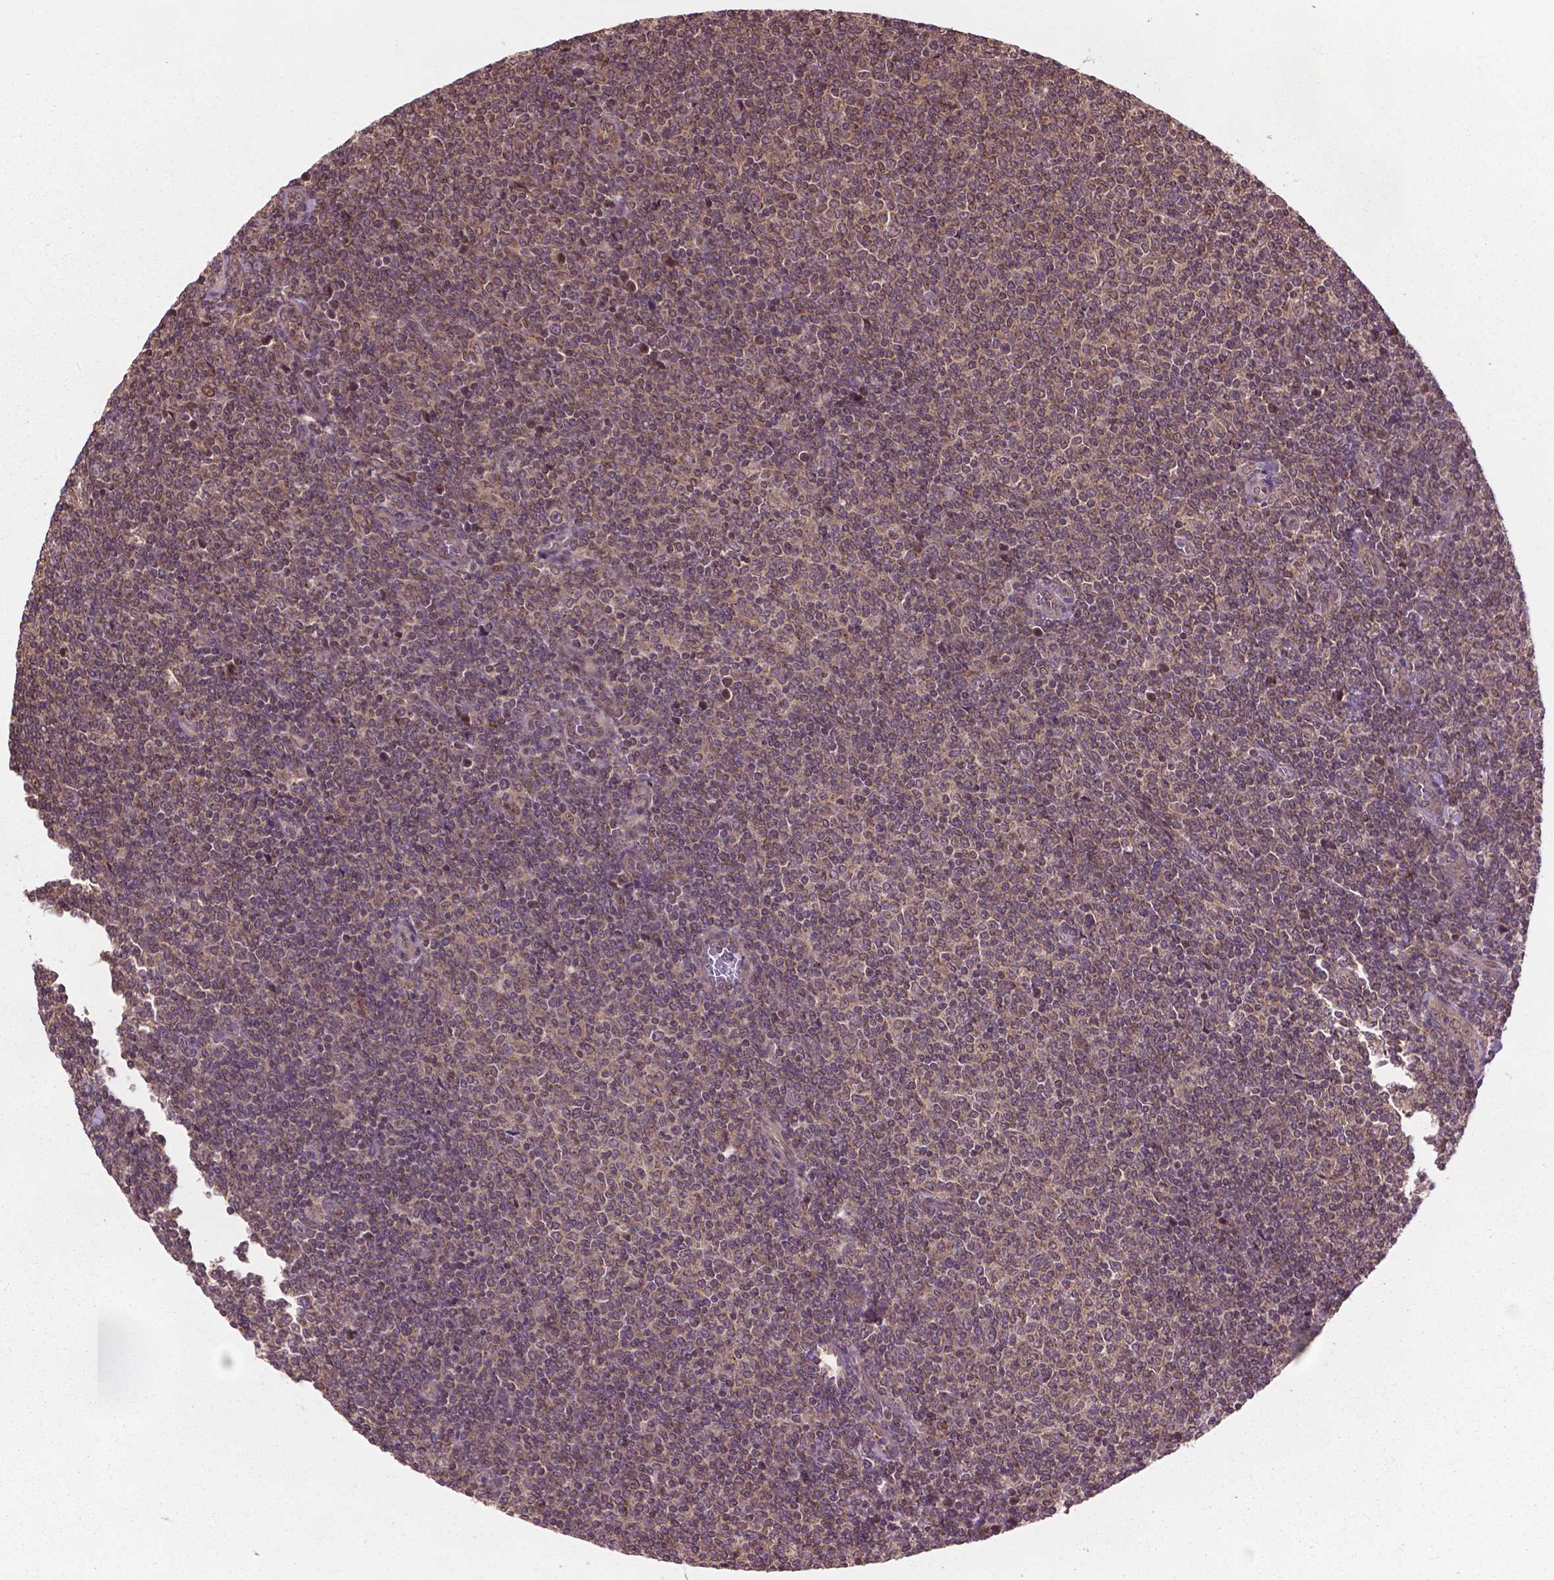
{"staining": {"intensity": "weak", "quantity": ">75%", "location": "cytoplasmic/membranous"}, "tissue": "lymphoma", "cell_type": "Tumor cells", "image_type": "cancer", "snomed": [{"axis": "morphology", "description": "Malignant lymphoma, non-Hodgkin's type, Low grade"}, {"axis": "topography", "description": "Lymph node"}], "caption": "Tumor cells demonstrate low levels of weak cytoplasmic/membranous expression in about >75% of cells in malignant lymphoma, non-Hodgkin's type (low-grade). Nuclei are stained in blue.", "gene": "PPP1CB", "patient": {"sex": "male", "age": 52}}